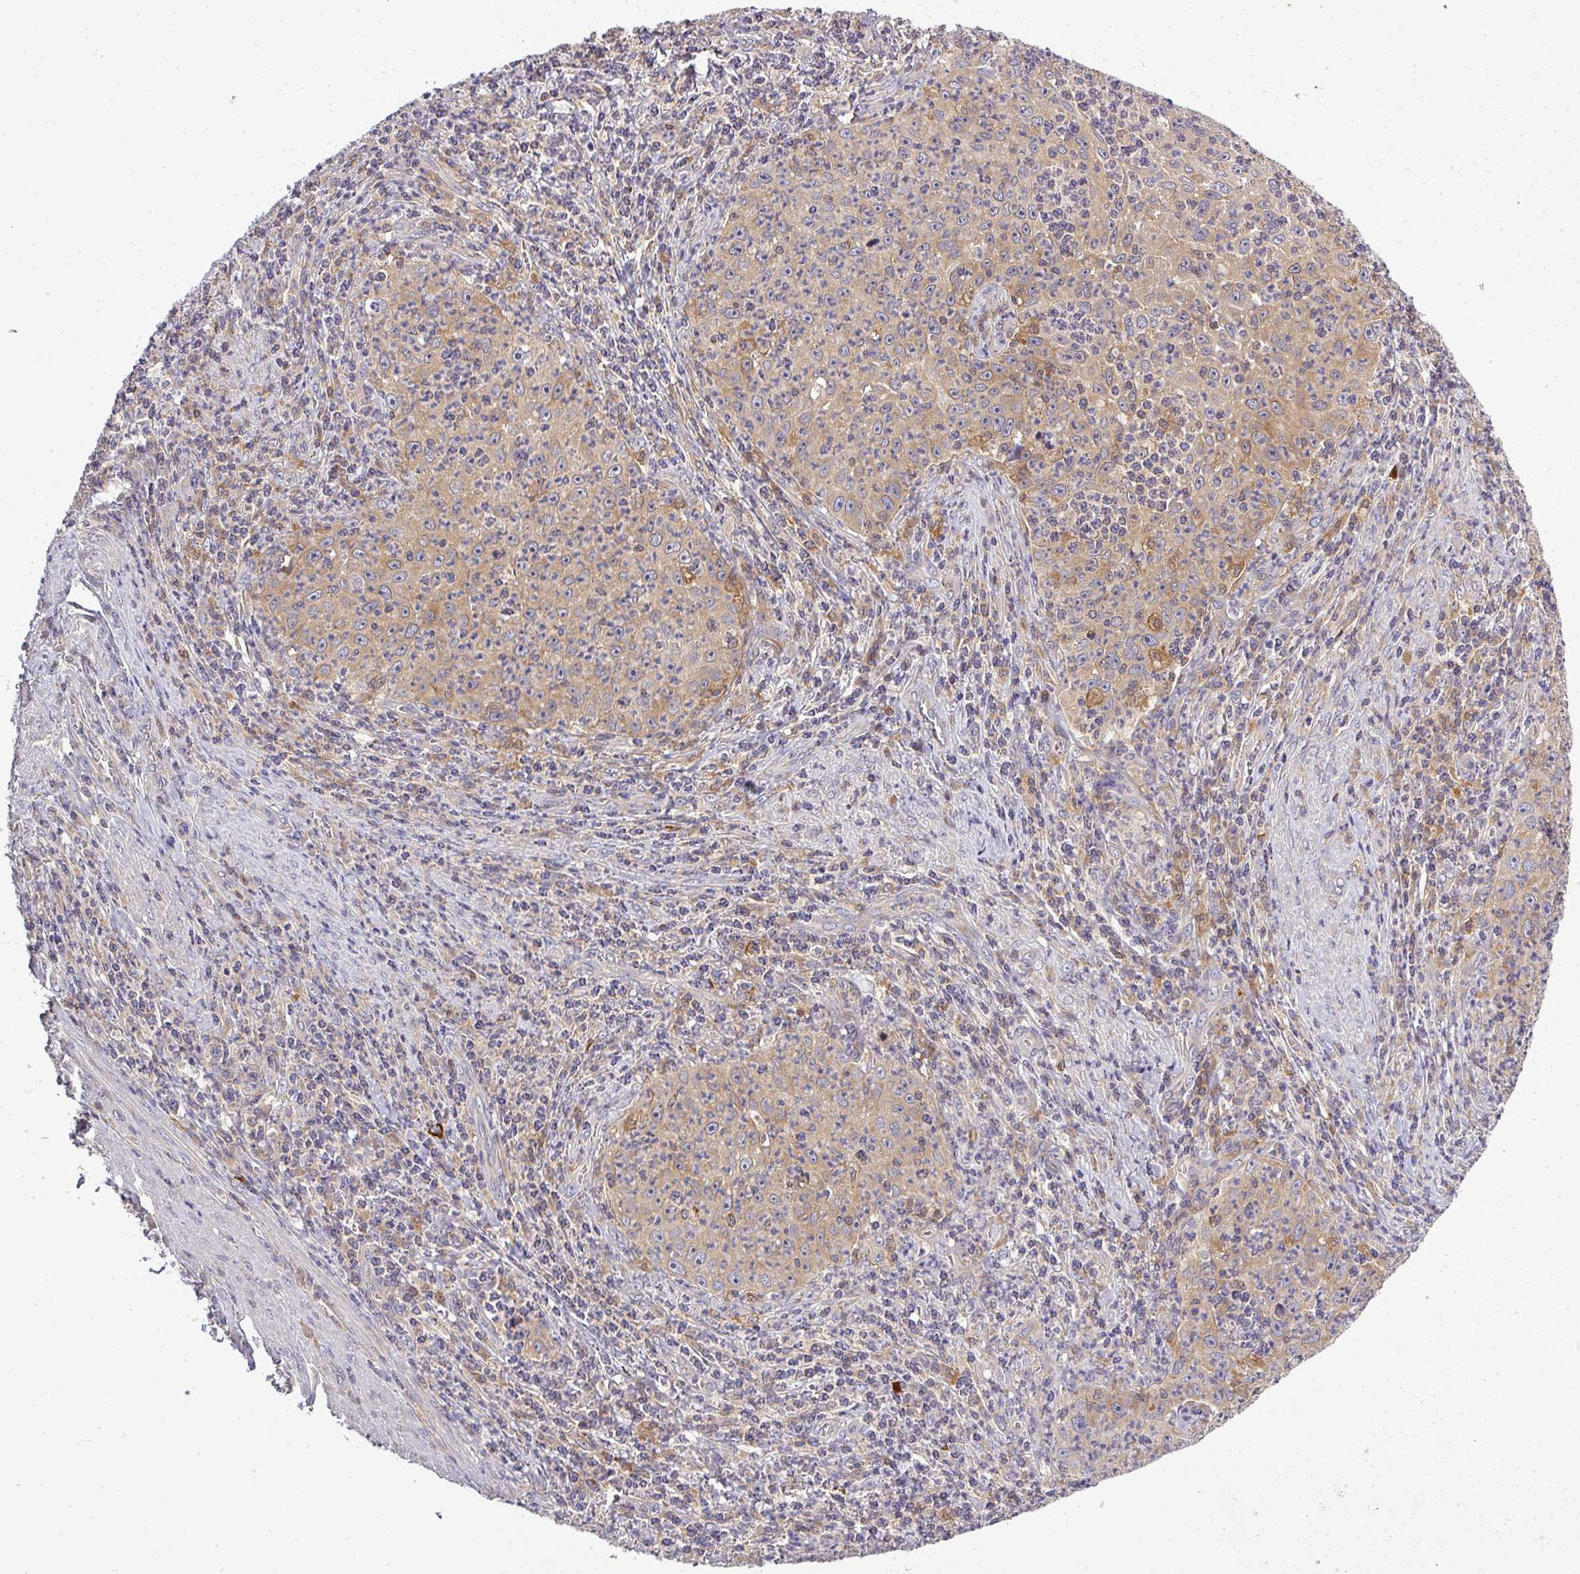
{"staining": {"intensity": "weak", "quantity": "25%-75%", "location": "cytoplasmic/membranous"}, "tissue": "cervical cancer", "cell_type": "Tumor cells", "image_type": "cancer", "snomed": [{"axis": "morphology", "description": "Squamous cell carcinoma, NOS"}, {"axis": "topography", "description": "Cervix"}], "caption": "Immunohistochemical staining of squamous cell carcinoma (cervical) exhibits weak cytoplasmic/membranous protein positivity in approximately 25%-75% of tumor cells.", "gene": "STAT5A", "patient": {"sex": "female", "age": 30}}